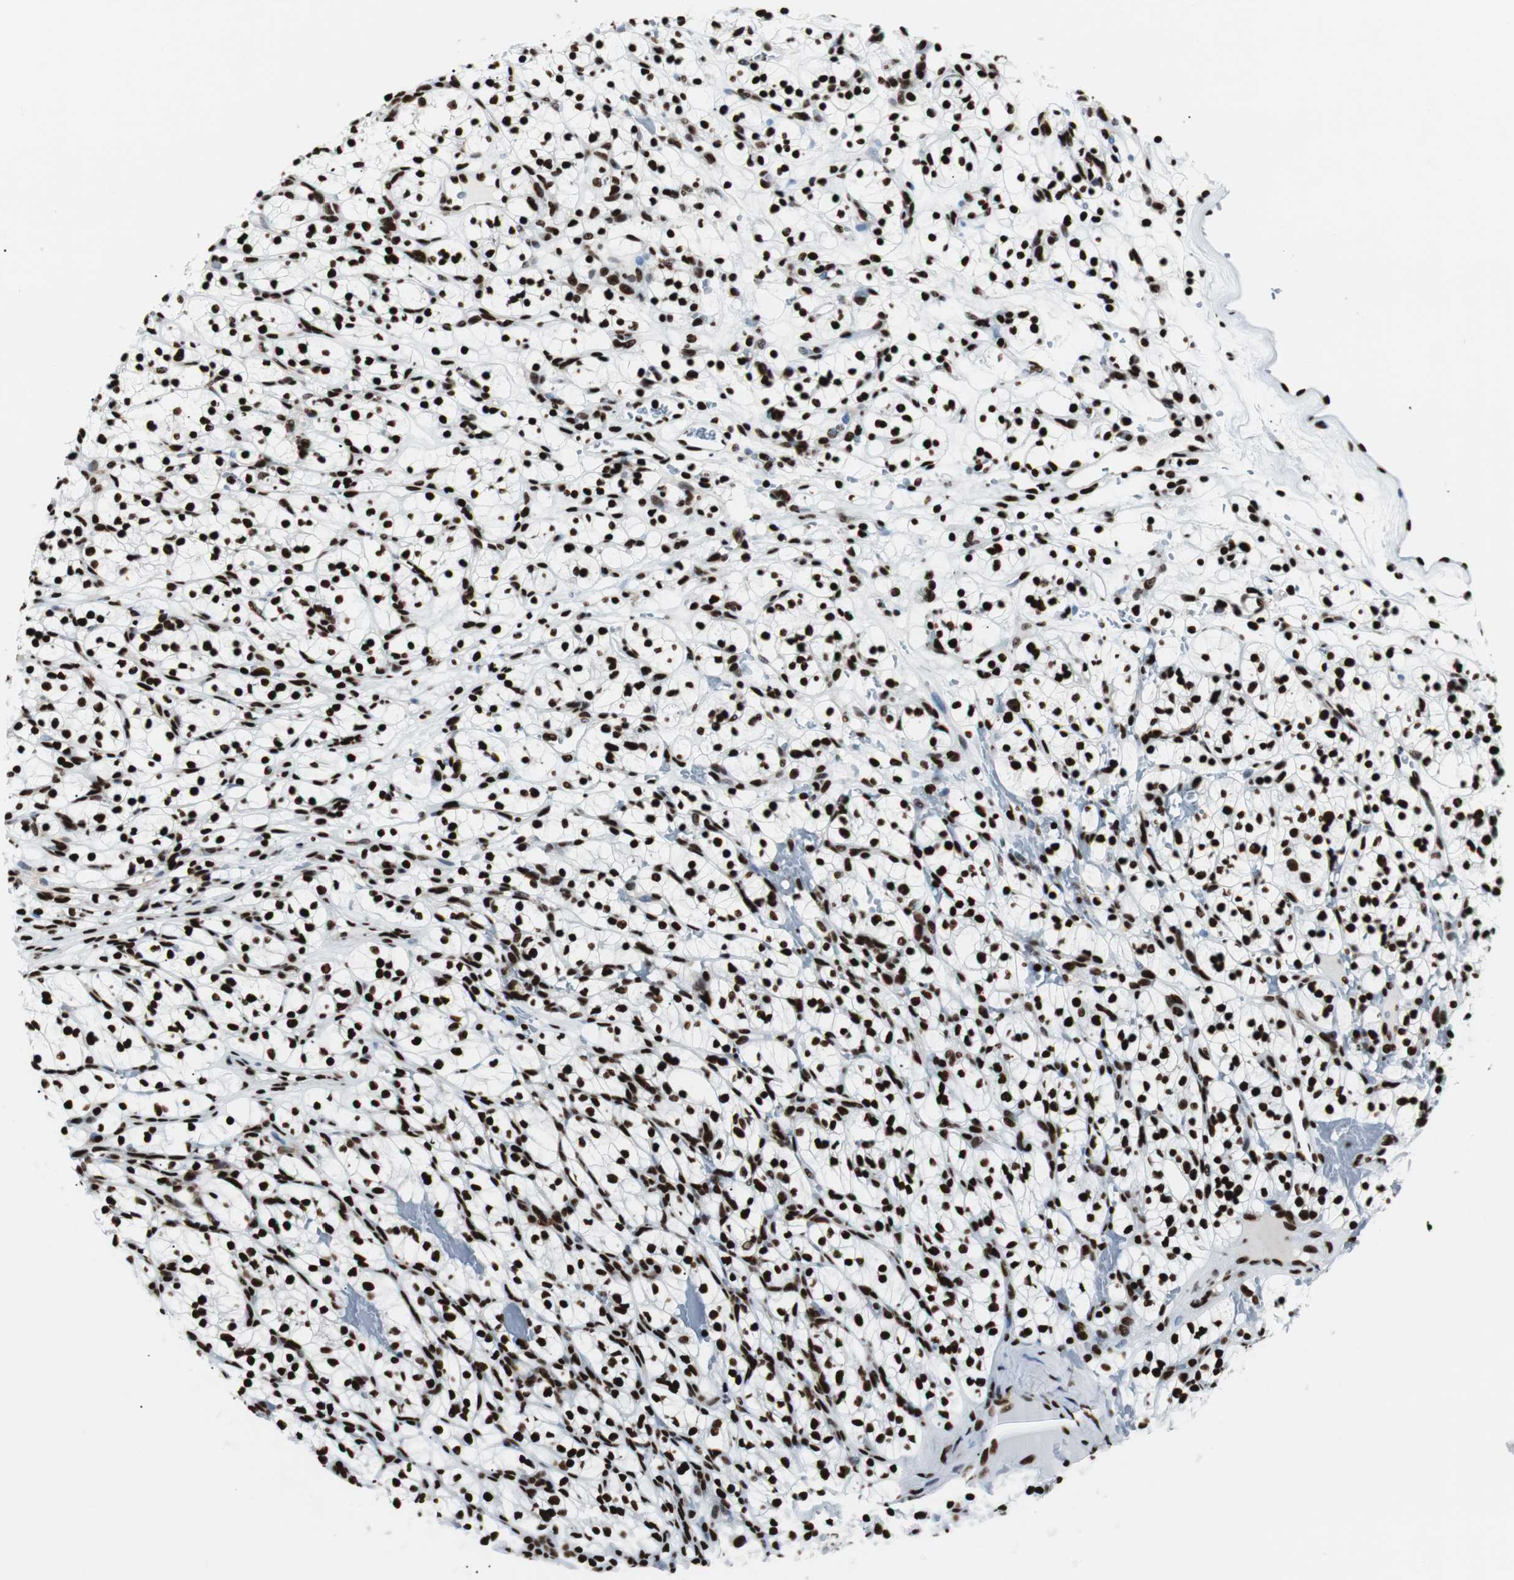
{"staining": {"intensity": "strong", "quantity": ">75%", "location": "nuclear"}, "tissue": "renal cancer", "cell_type": "Tumor cells", "image_type": "cancer", "snomed": [{"axis": "morphology", "description": "Adenocarcinoma, NOS"}, {"axis": "topography", "description": "Kidney"}], "caption": "Immunohistochemical staining of adenocarcinoma (renal) shows strong nuclear protein staining in about >75% of tumor cells.", "gene": "NCL", "patient": {"sex": "female", "age": 57}}